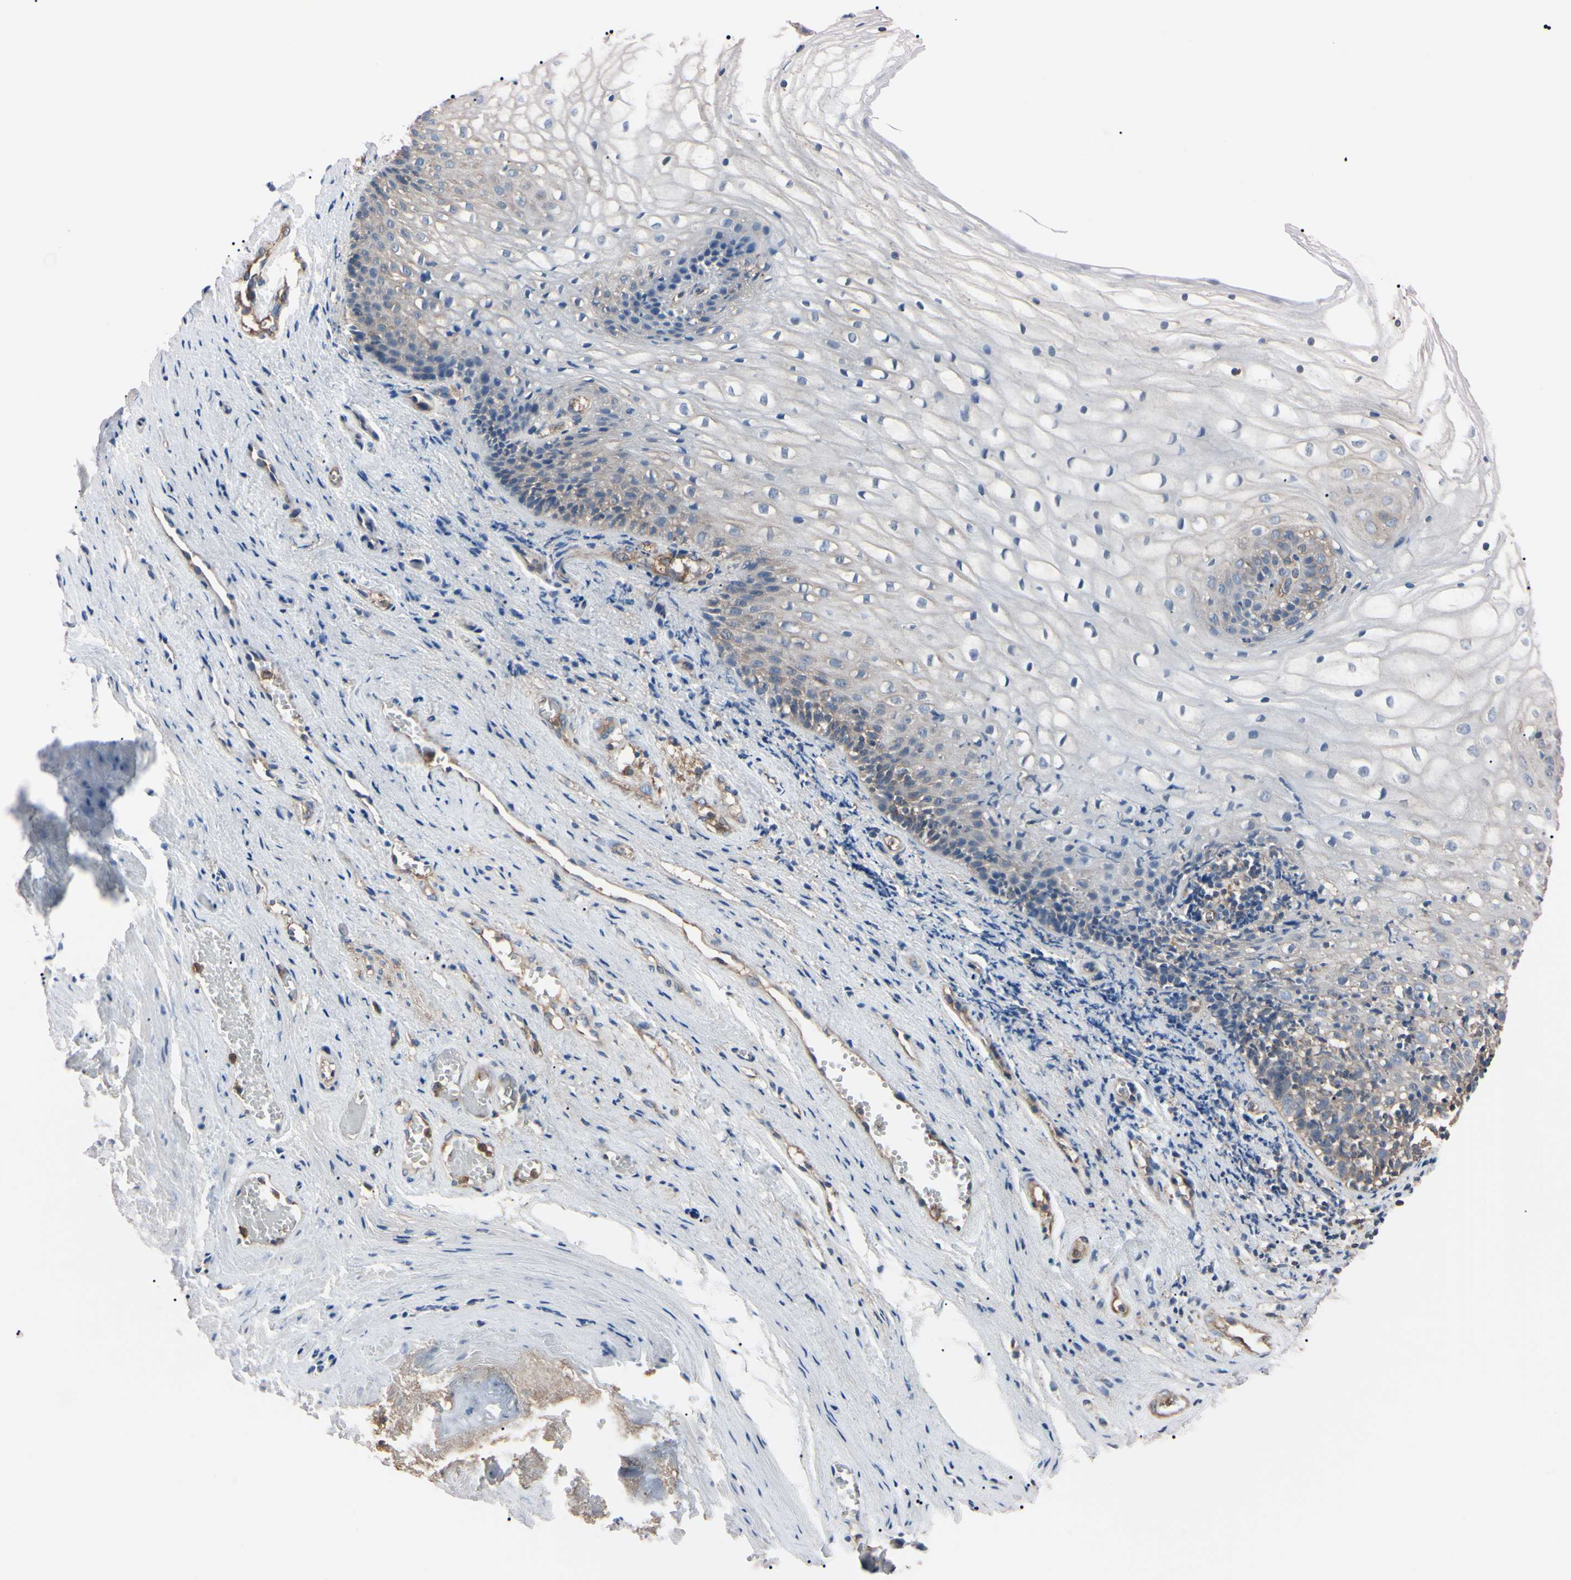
{"staining": {"intensity": "weak", "quantity": "25%-75%", "location": "cytoplasmic/membranous"}, "tissue": "vagina", "cell_type": "Squamous epithelial cells", "image_type": "normal", "snomed": [{"axis": "morphology", "description": "Normal tissue, NOS"}, {"axis": "topography", "description": "Vagina"}], "caption": "This photomicrograph shows IHC staining of unremarkable vagina, with low weak cytoplasmic/membranous positivity in about 25%-75% of squamous epithelial cells.", "gene": "PRKACA", "patient": {"sex": "female", "age": 34}}